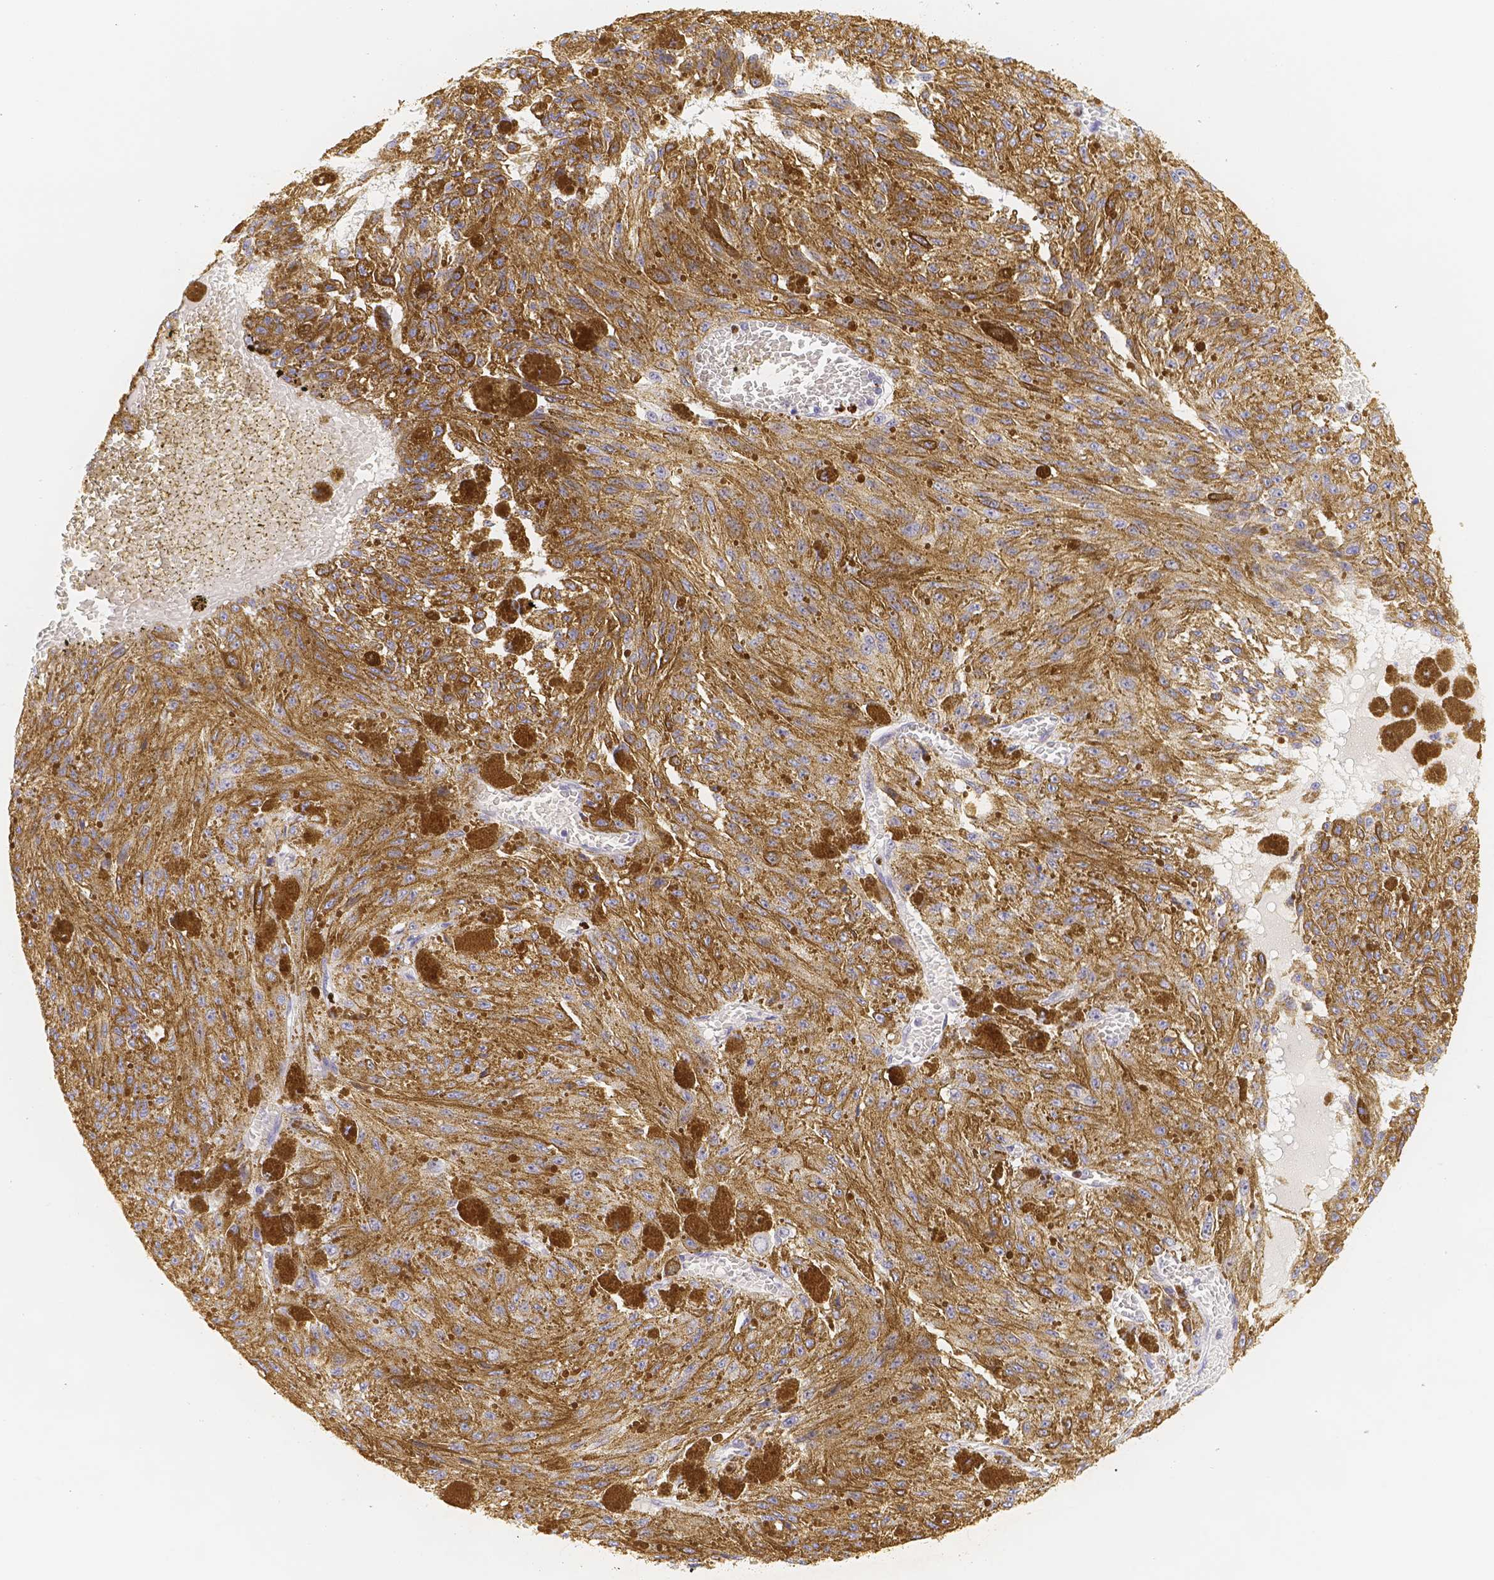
{"staining": {"intensity": "moderate", "quantity": ">75%", "location": "cytoplasmic/membranous"}, "tissue": "melanoma", "cell_type": "Tumor cells", "image_type": "cancer", "snomed": [{"axis": "morphology", "description": "Malignant melanoma, NOS"}, {"axis": "topography", "description": "Other"}], "caption": "A brown stain shows moderate cytoplasmic/membranous positivity of a protein in human malignant melanoma tumor cells.", "gene": "PADI4", "patient": {"sex": "male", "age": 79}}